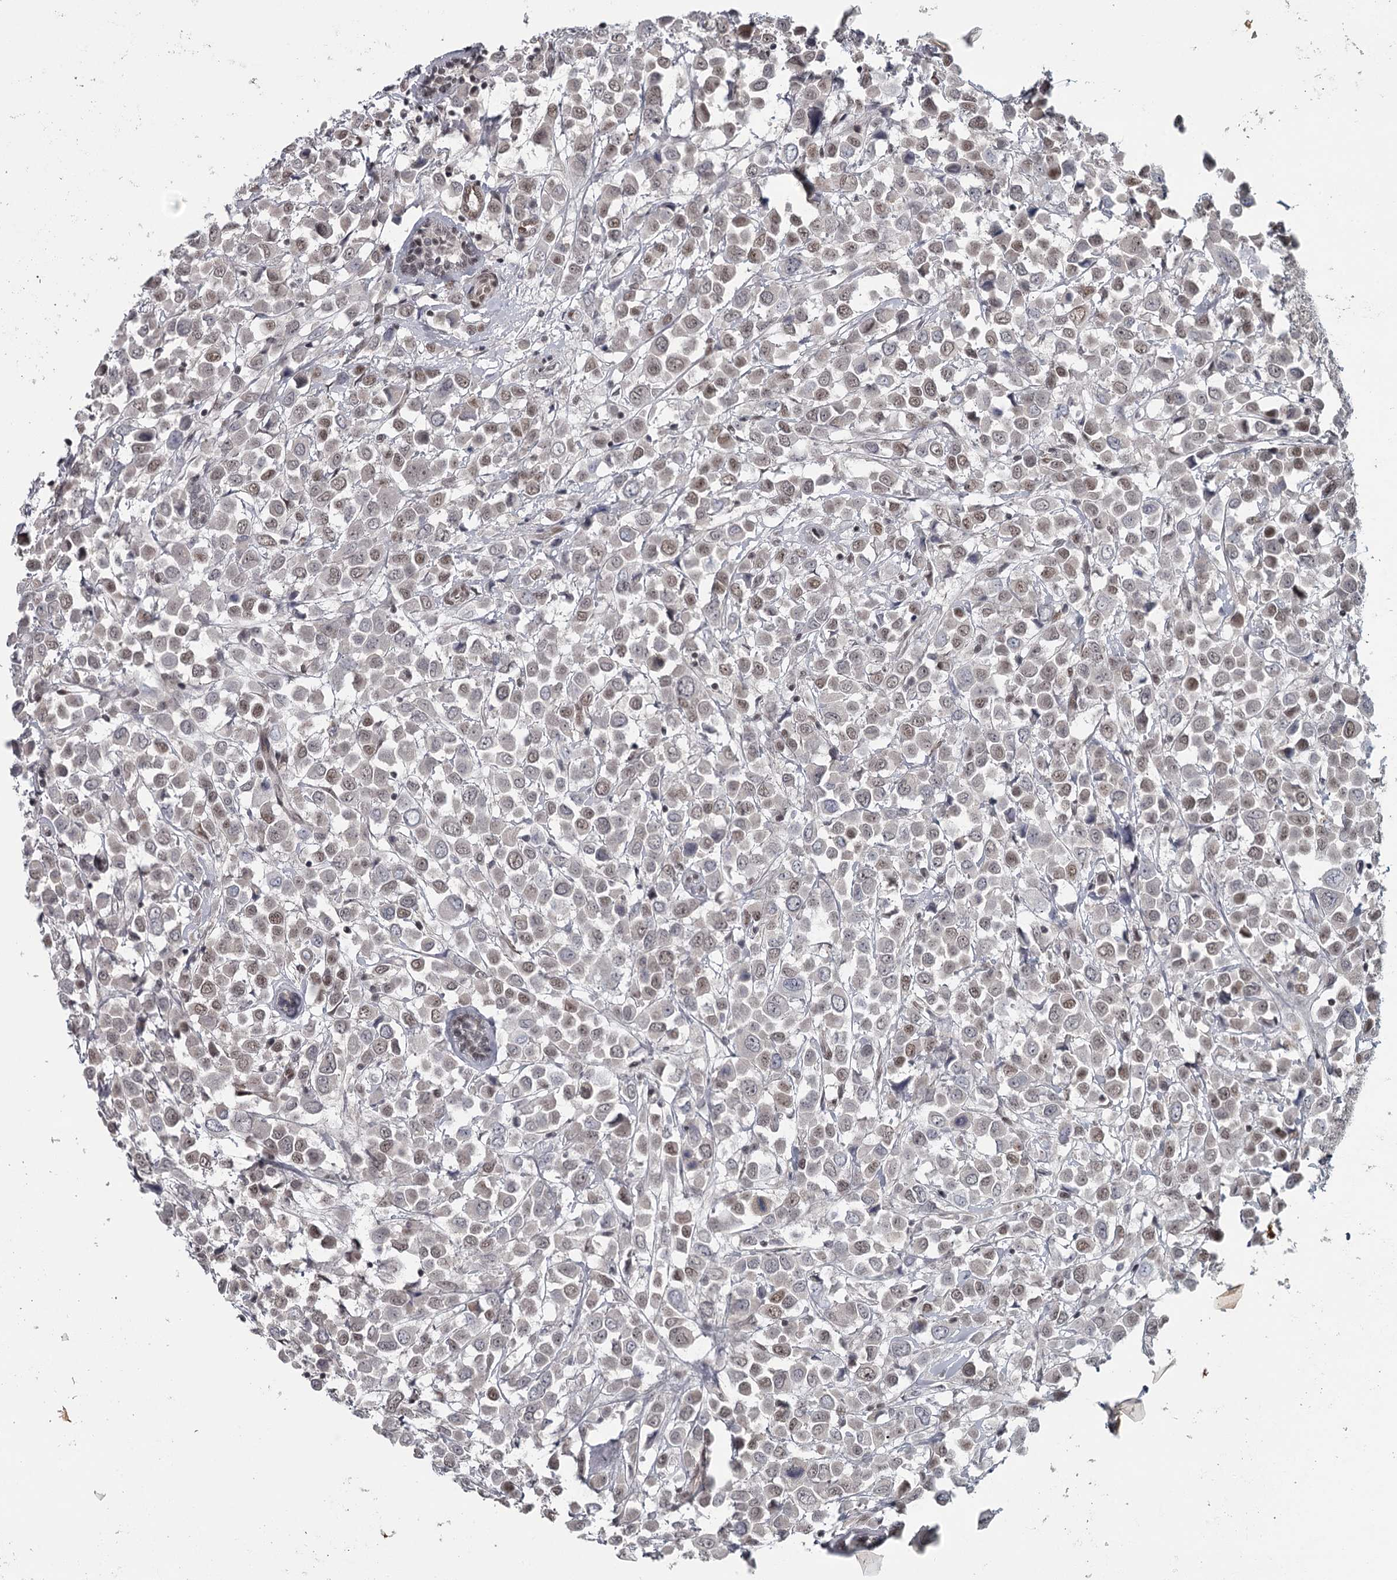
{"staining": {"intensity": "weak", "quantity": "25%-75%", "location": "nuclear"}, "tissue": "breast cancer", "cell_type": "Tumor cells", "image_type": "cancer", "snomed": [{"axis": "morphology", "description": "Duct carcinoma"}, {"axis": "topography", "description": "Breast"}], "caption": "The immunohistochemical stain highlights weak nuclear staining in tumor cells of breast cancer (invasive ductal carcinoma) tissue.", "gene": "FAM13C", "patient": {"sex": "female", "age": 61}}